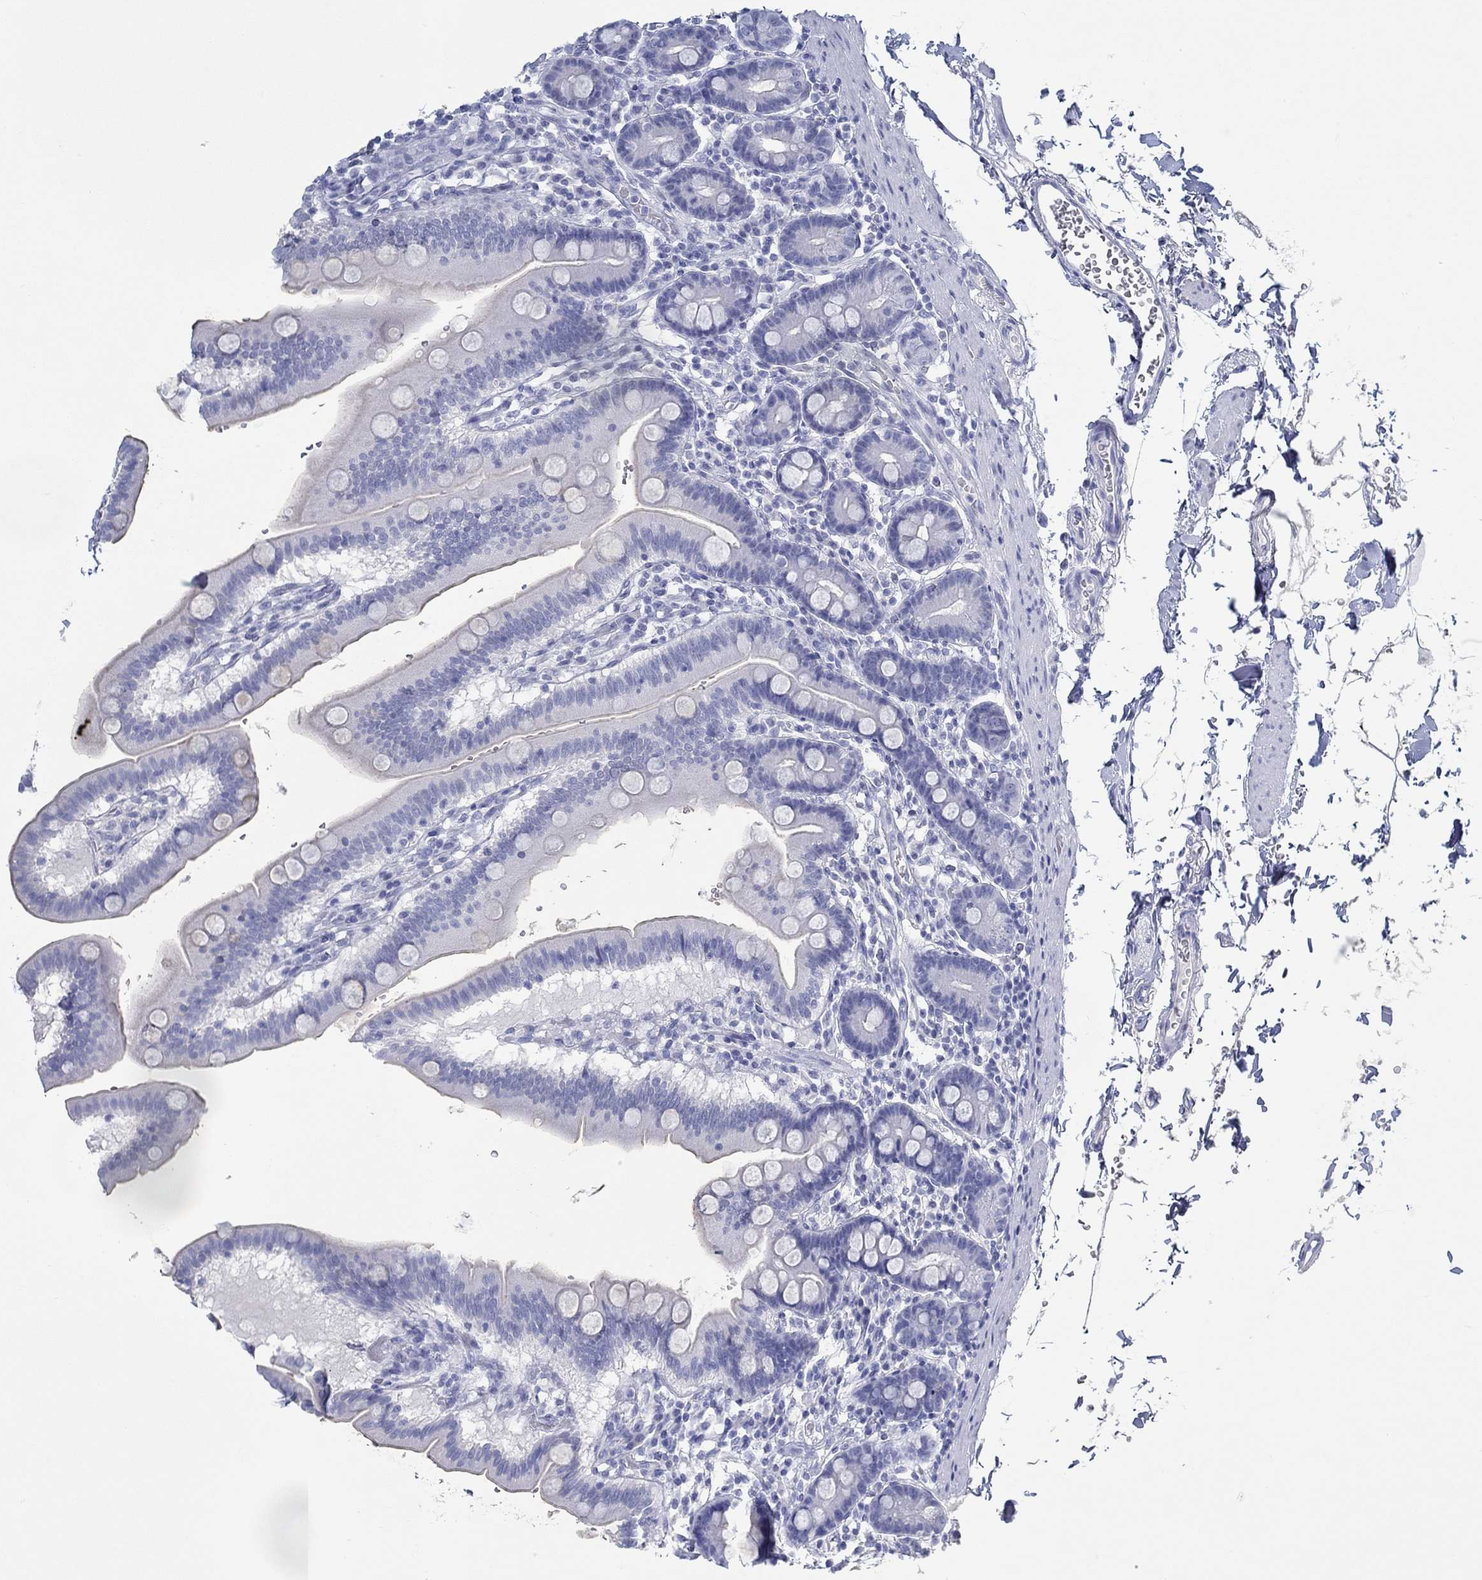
{"staining": {"intensity": "negative", "quantity": "none", "location": "none"}, "tissue": "duodenum", "cell_type": "Glandular cells", "image_type": "normal", "snomed": [{"axis": "morphology", "description": "Normal tissue, NOS"}, {"axis": "topography", "description": "Duodenum"}], "caption": "IHC image of benign human duodenum stained for a protein (brown), which shows no staining in glandular cells.", "gene": "PAX9", "patient": {"sex": "male", "age": 59}}